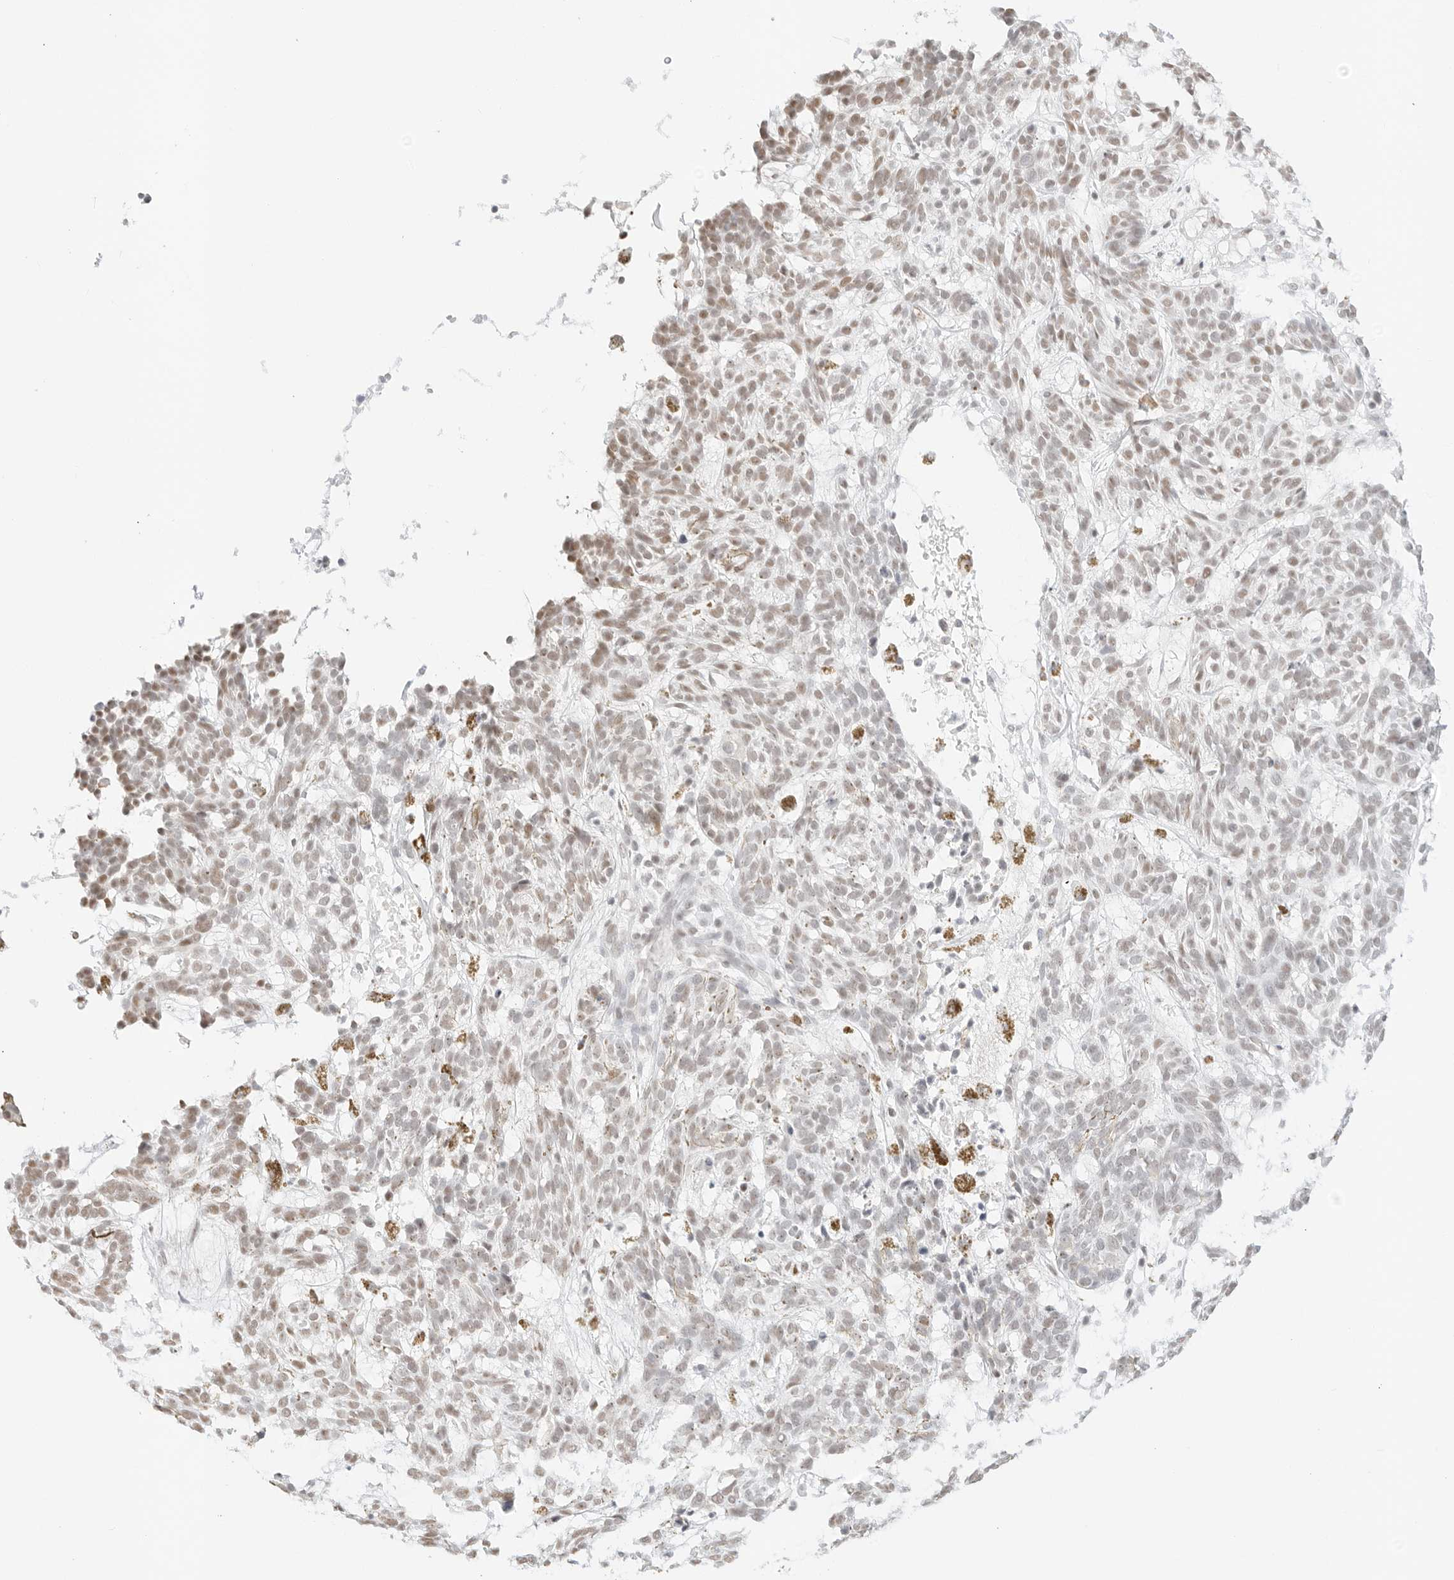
{"staining": {"intensity": "weak", "quantity": "25%-75%", "location": "nuclear"}, "tissue": "skin cancer", "cell_type": "Tumor cells", "image_type": "cancer", "snomed": [{"axis": "morphology", "description": "Basal cell carcinoma"}, {"axis": "topography", "description": "Skin"}], "caption": "This histopathology image shows skin basal cell carcinoma stained with immunohistochemistry (IHC) to label a protein in brown. The nuclear of tumor cells show weak positivity for the protein. Nuclei are counter-stained blue.", "gene": "FBLN5", "patient": {"sex": "male", "age": 85}}